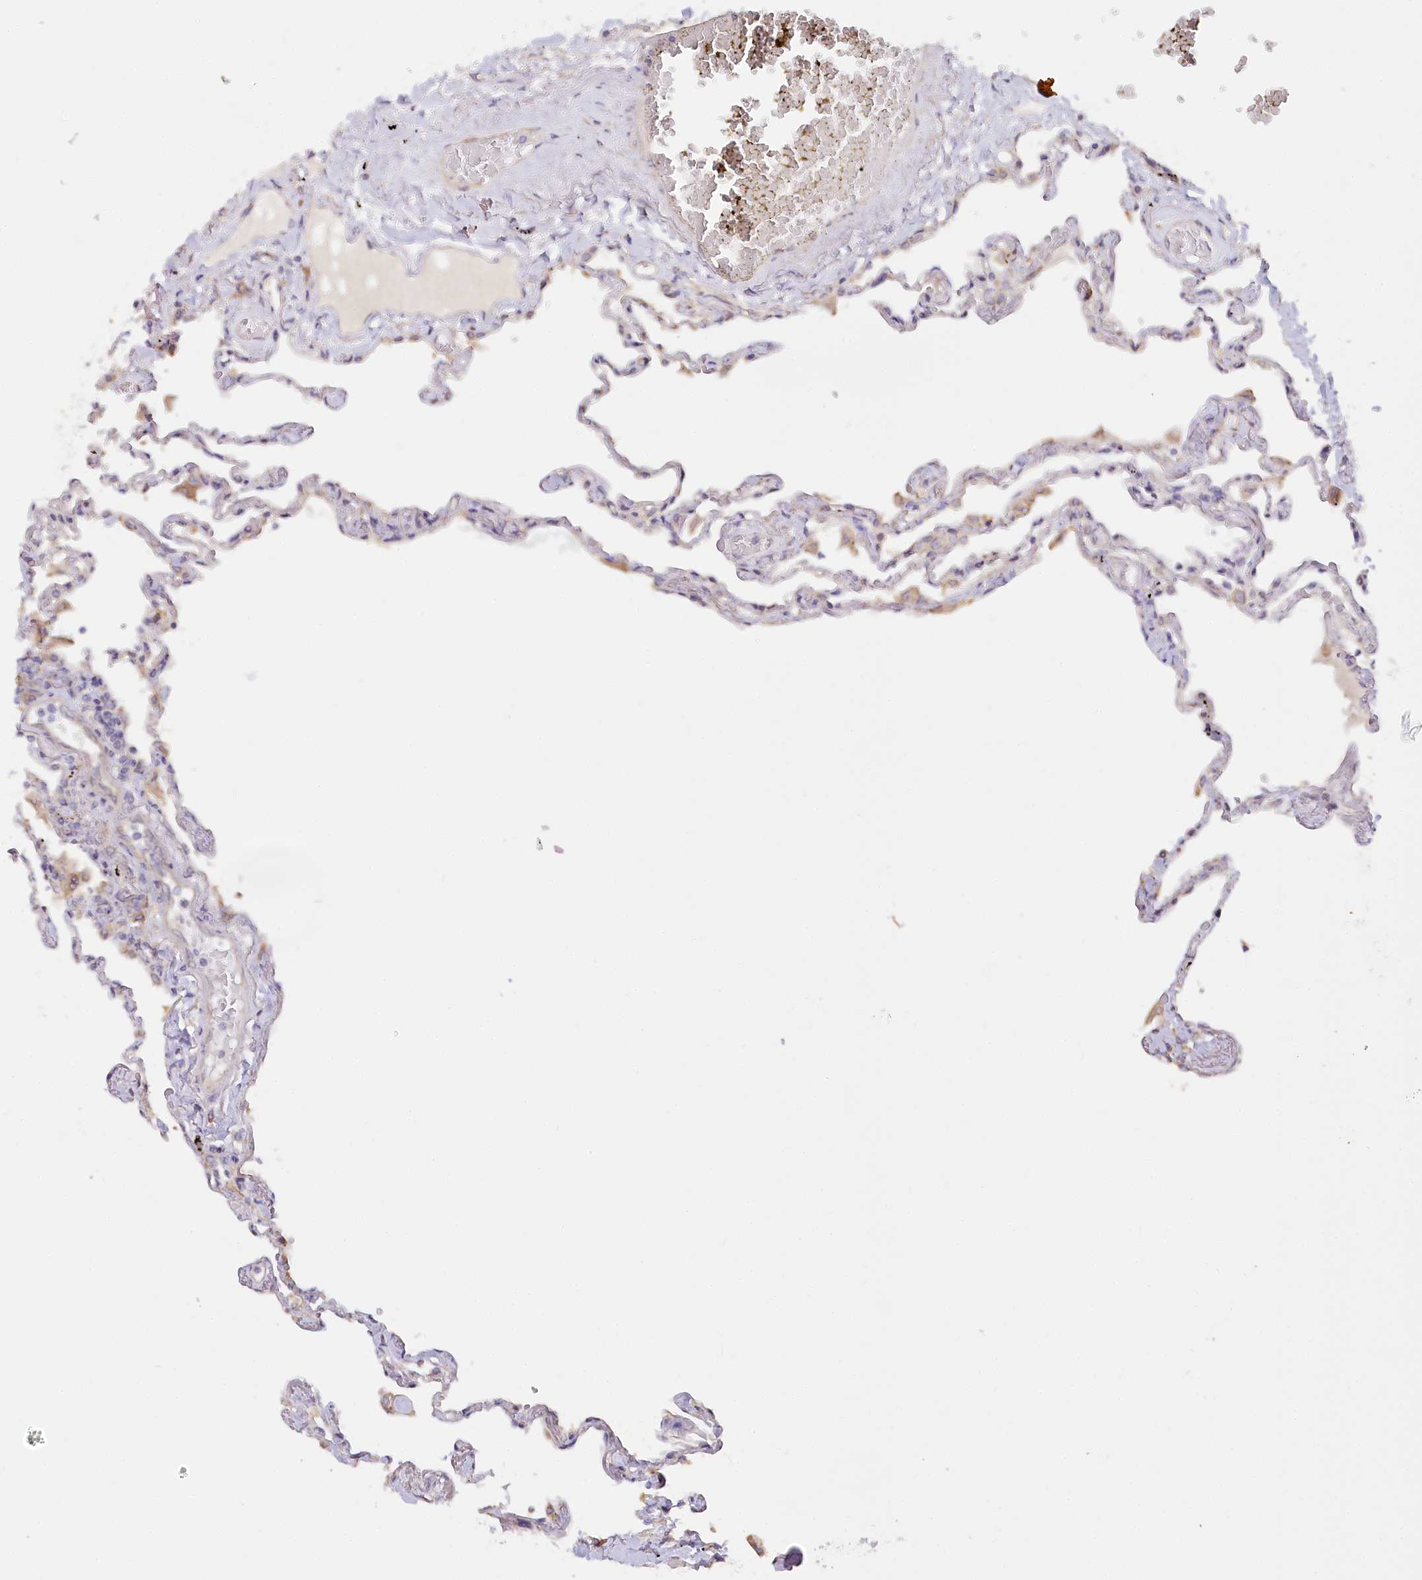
{"staining": {"intensity": "moderate", "quantity": "<25%", "location": "cytoplasmic/membranous"}, "tissue": "lung", "cell_type": "Alveolar cells", "image_type": "normal", "snomed": [{"axis": "morphology", "description": "Normal tissue, NOS"}, {"axis": "topography", "description": "Lung"}], "caption": "Normal lung was stained to show a protein in brown. There is low levels of moderate cytoplasmic/membranous positivity in about <25% of alveolar cells. Using DAB (3,3'-diaminobenzidine) (brown) and hematoxylin (blue) stains, captured at high magnification using brightfield microscopy.", "gene": "PAIP2", "patient": {"sex": "female", "age": 67}}